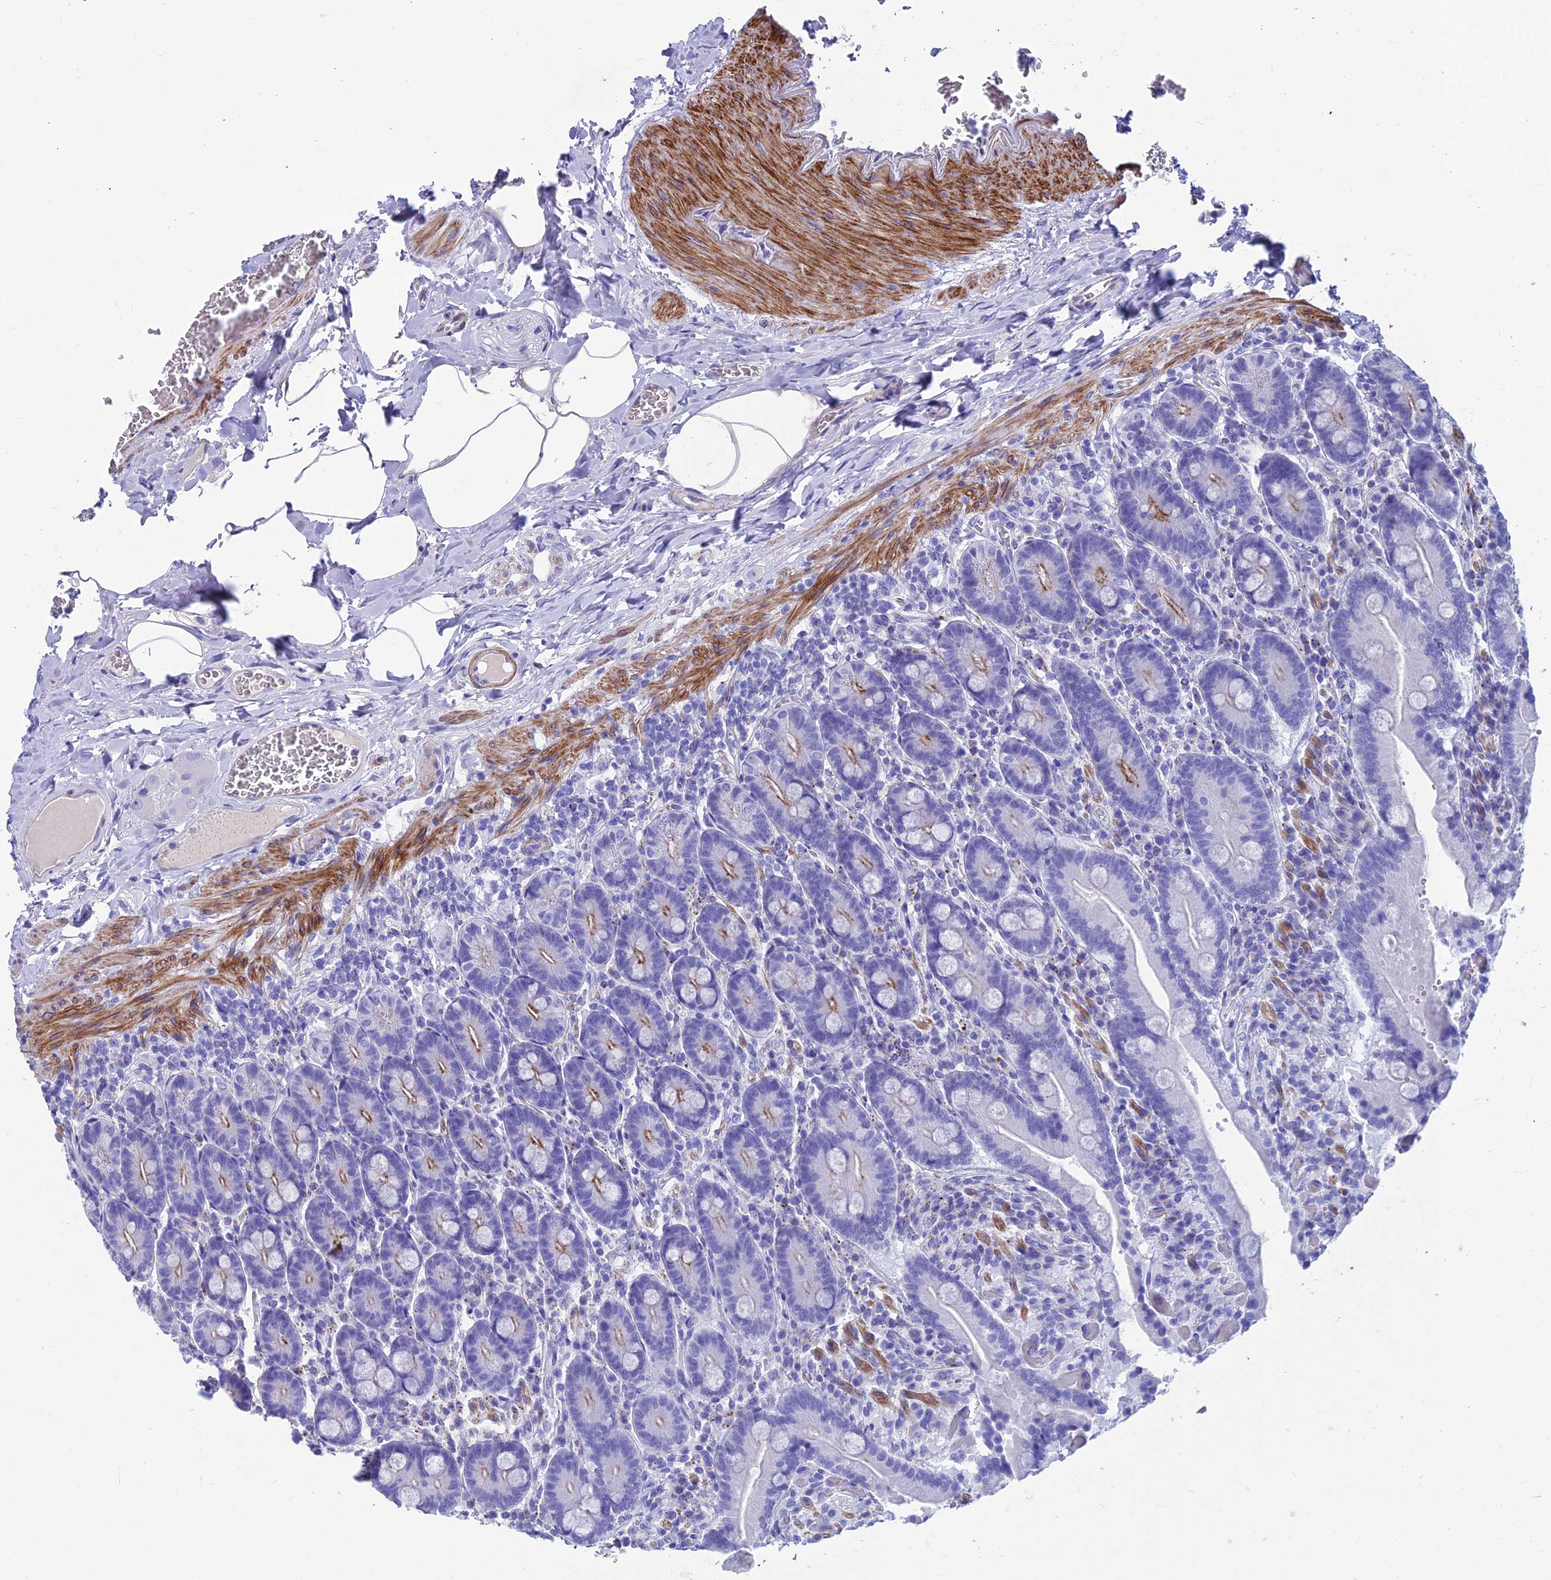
{"staining": {"intensity": "strong", "quantity": "<25%", "location": "cytoplasmic/membranous"}, "tissue": "duodenum", "cell_type": "Glandular cells", "image_type": "normal", "snomed": [{"axis": "morphology", "description": "Normal tissue, NOS"}, {"axis": "topography", "description": "Duodenum"}], "caption": "The micrograph exhibits immunohistochemical staining of normal duodenum. There is strong cytoplasmic/membranous staining is present in about <25% of glandular cells. (DAB = brown stain, brightfield microscopy at high magnification).", "gene": "GNG11", "patient": {"sex": "female", "age": 62}}